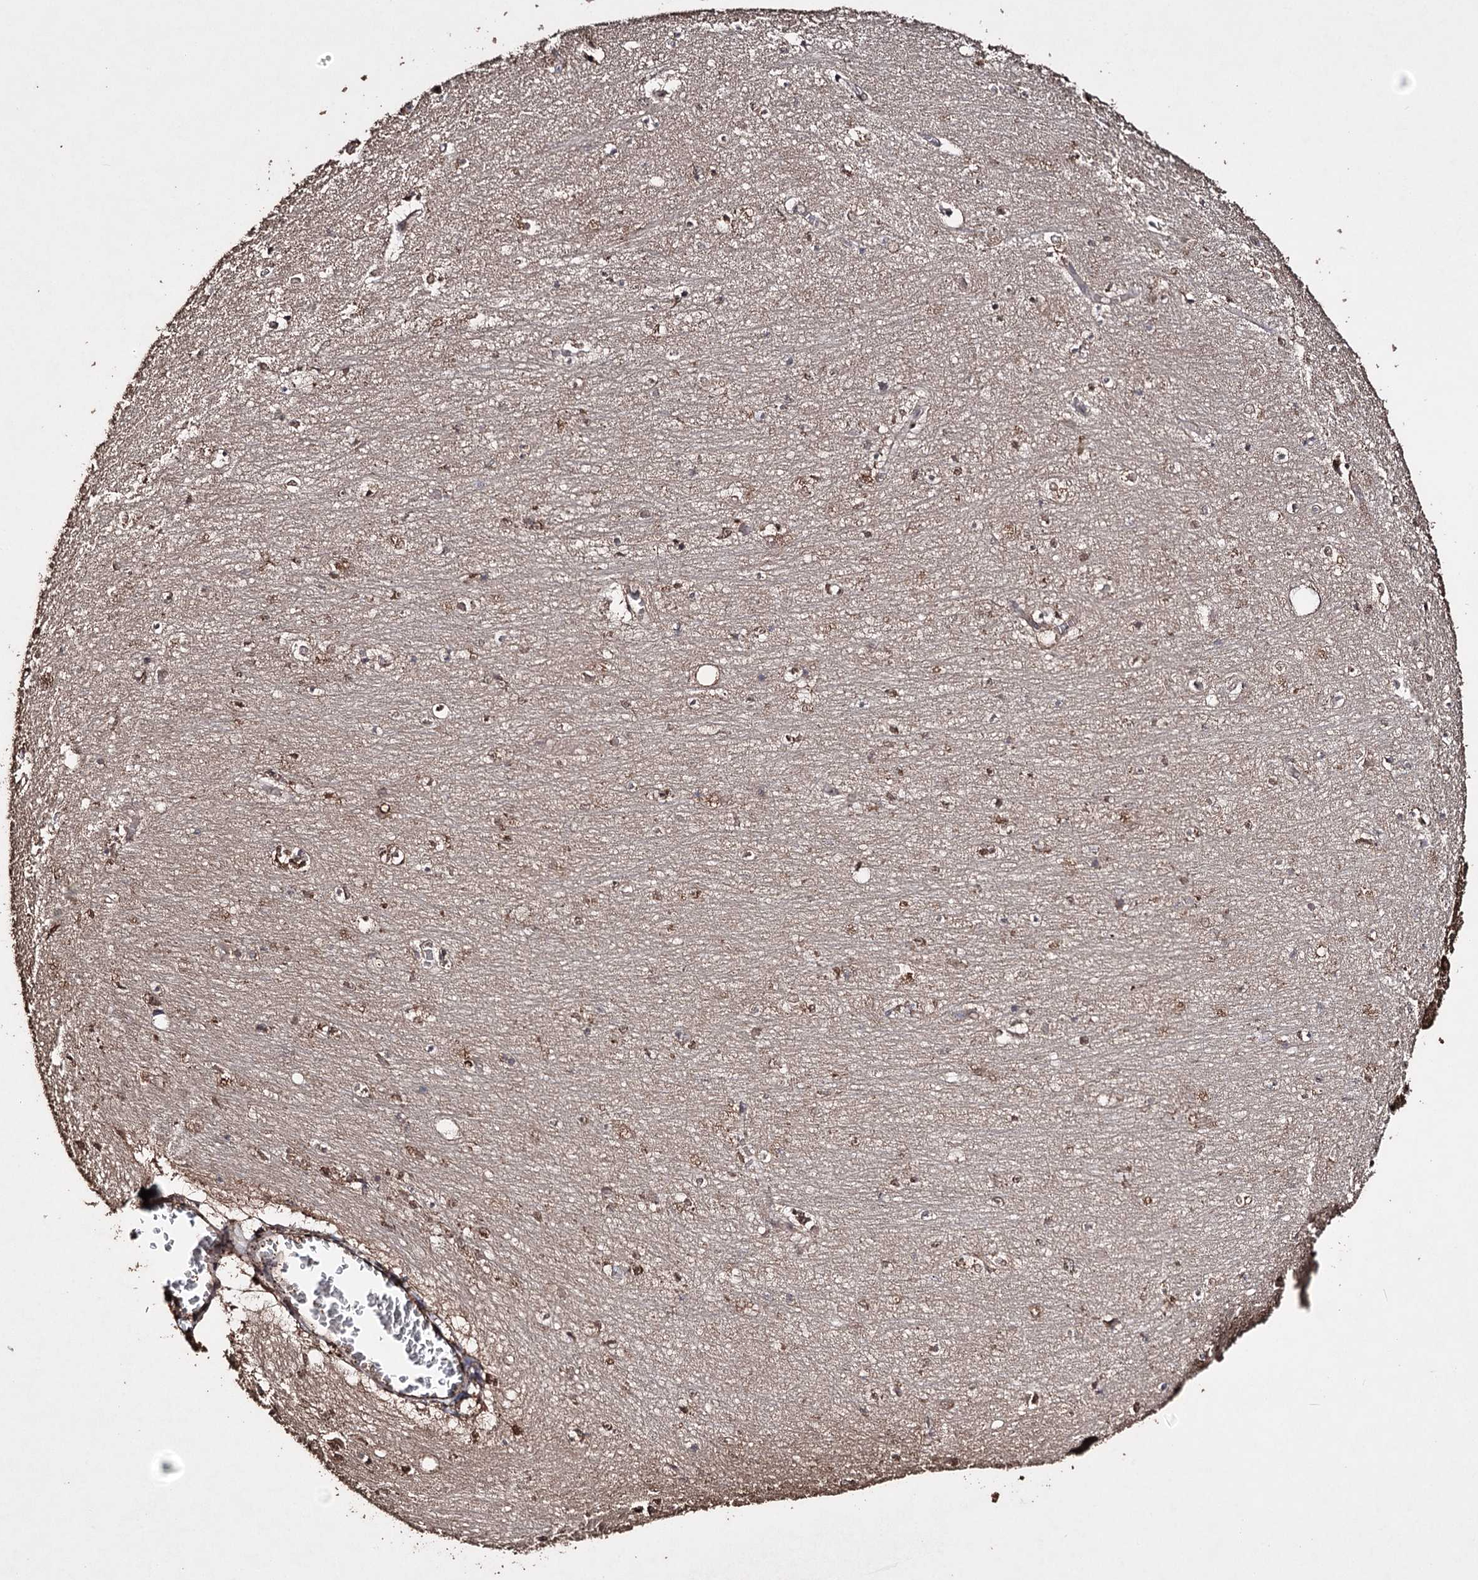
{"staining": {"intensity": "moderate", "quantity": "<25%", "location": "cytoplasmic/membranous"}, "tissue": "hippocampus", "cell_type": "Glial cells", "image_type": "normal", "snomed": [{"axis": "morphology", "description": "Normal tissue, NOS"}, {"axis": "topography", "description": "Hippocampus"}], "caption": "Moderate cytoplasmic/membranous positivity is seen in about <25% of glial cells in normal hippocampus. (DAB IHC, brown staining for protein, blue staining for nuclei).", "gene": "ZNF662", "patient": {"sex": "female", "age": 64}}